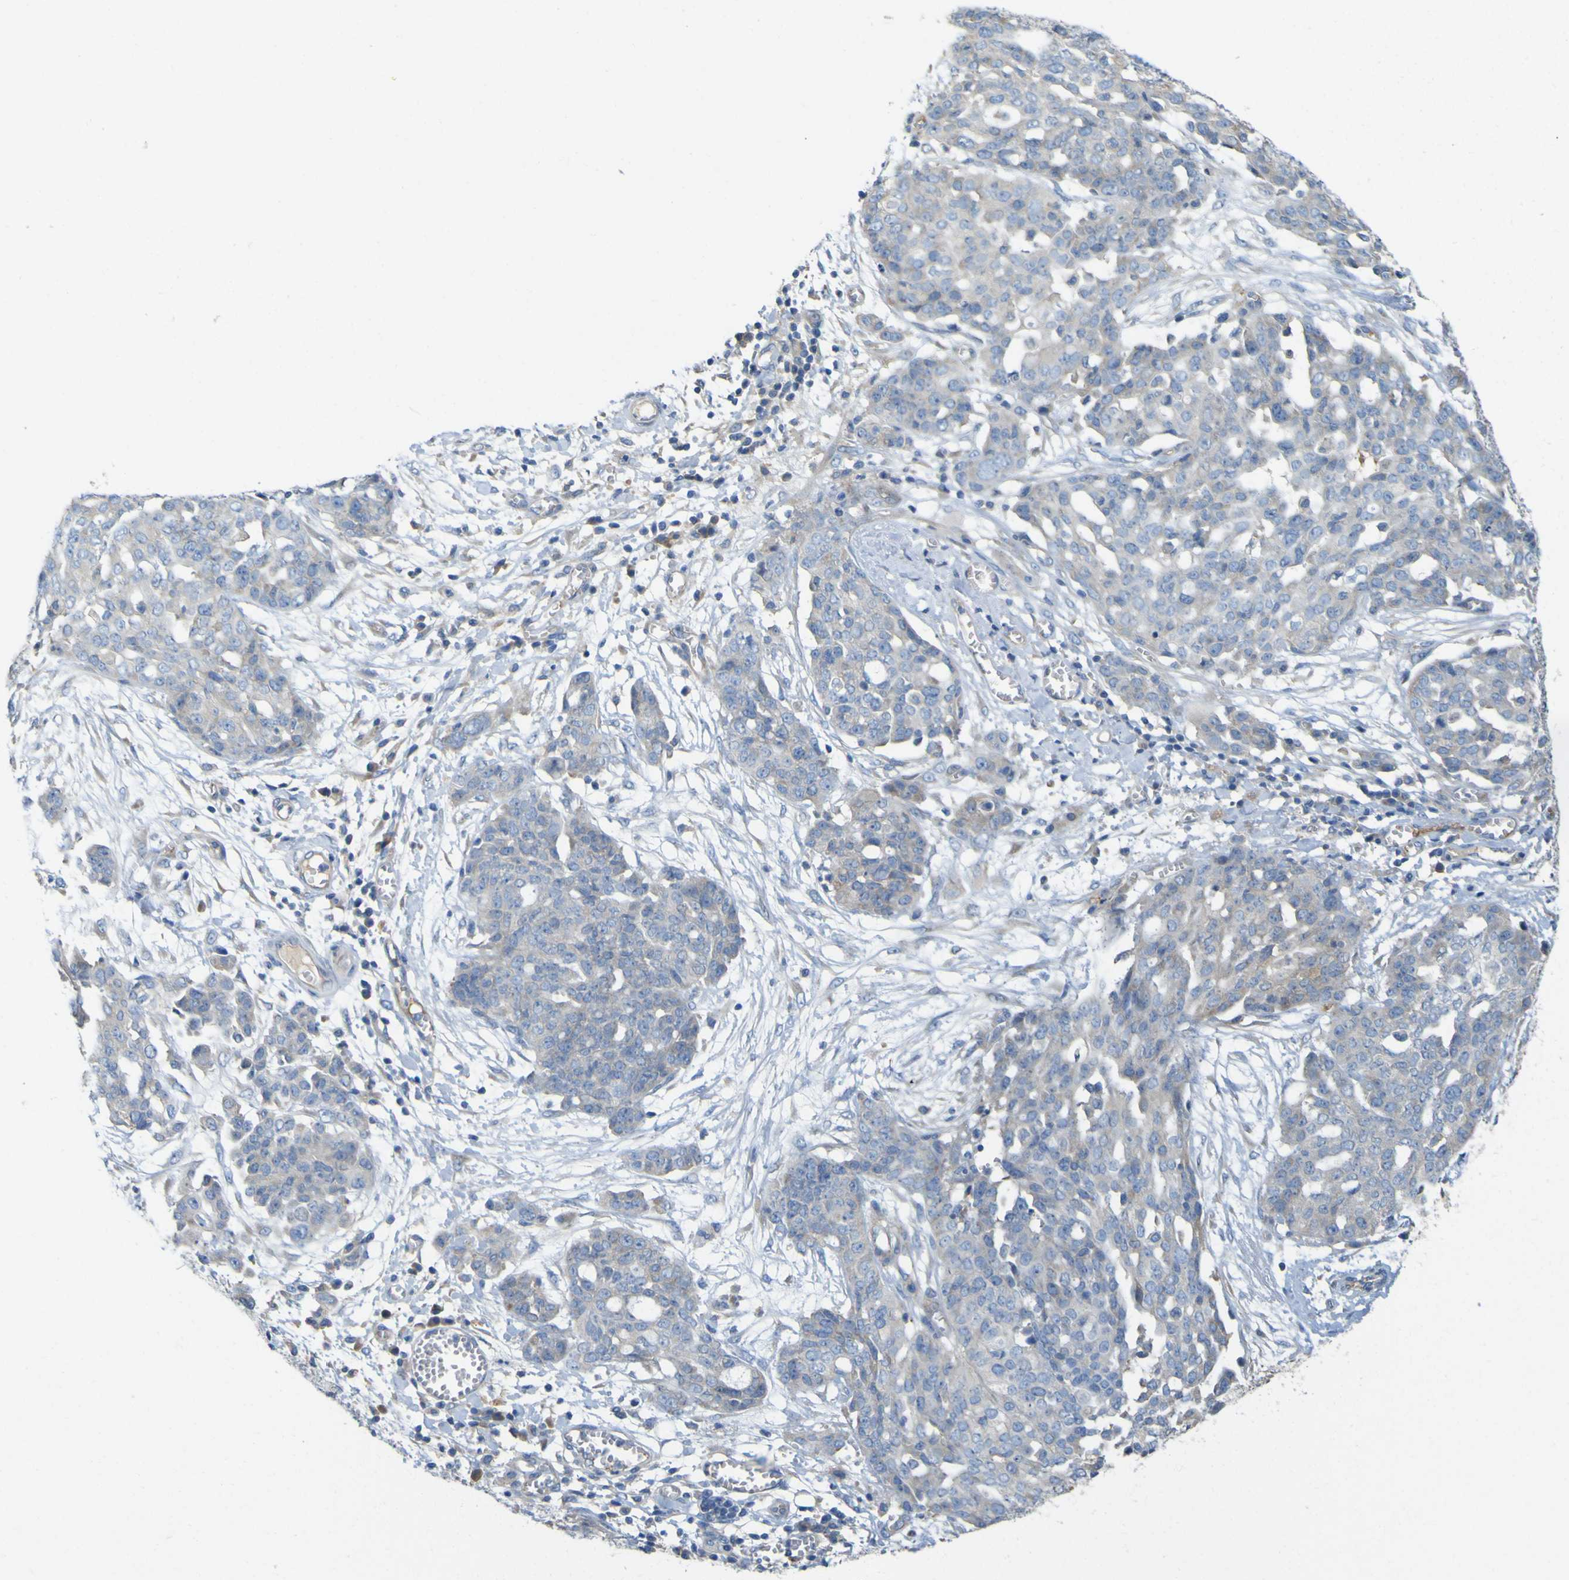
{"staining": {"intensity": "negative", "quantity": "none", "location": "none"}, "tissue": "ovarian cancer", "cell_type": "Tumor cells", "image_type": "cancer", "snomed": [{"axis": "morphology", "description": "Cystadenocarcinoma, serous, NOS"}, {"axis": "topography", "description": "Soft tissue"}, {"axis": "topography", "description": "Ovary"}], "caption": "Tumor cells show no significant protein expression in ovarian cancer.", "gene": "MYEOV", "patient": {"sex": "female", "age": 57}}